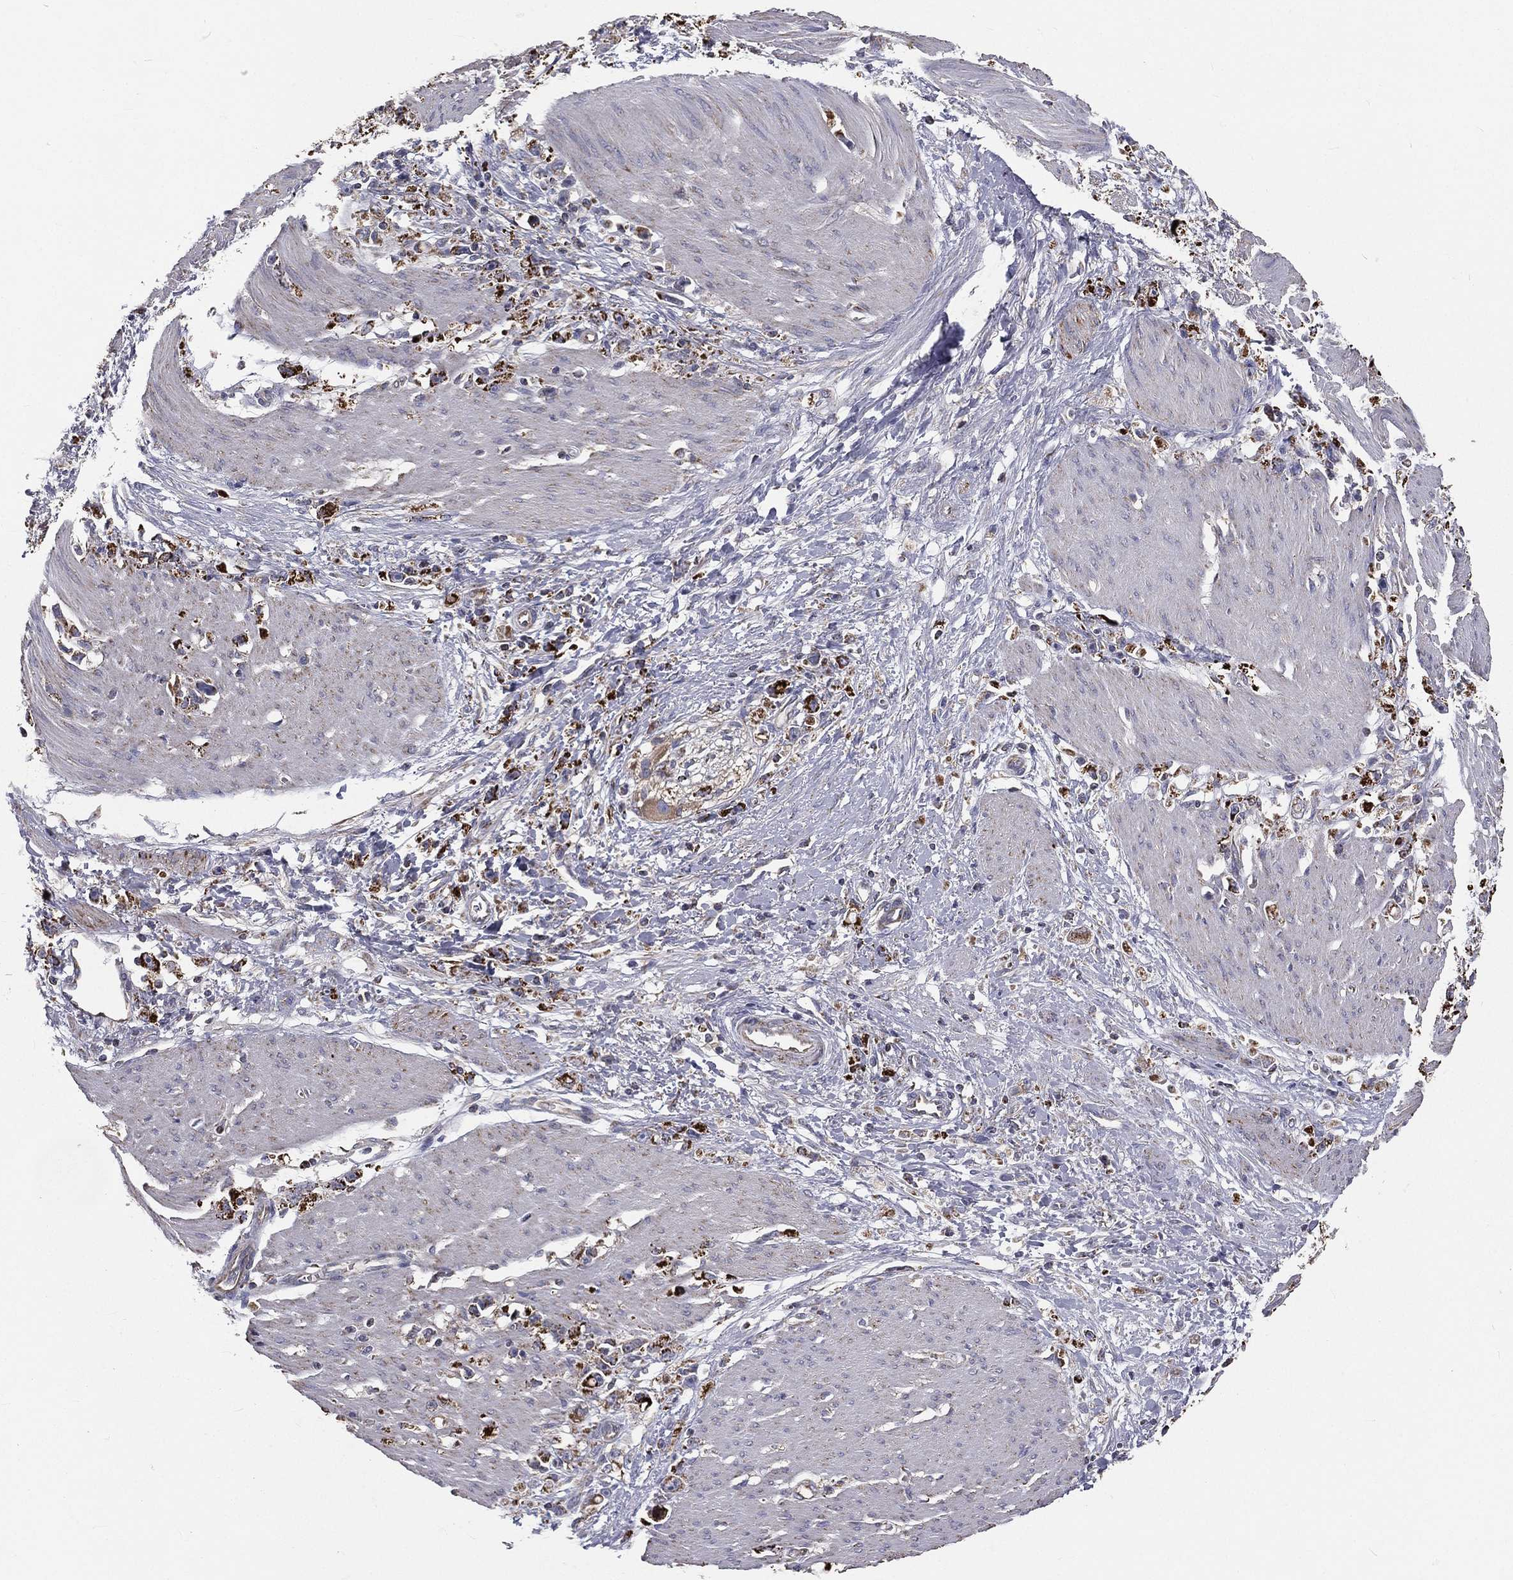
{"staining": {"intensity": "strong", "quantity": "25%-75%", "location": "cytoplasmic/membranous"}, "tissue": "stomach cancer", "cell_type": "Tumor cells", "image_type": "cancer", "snomed": [{"axis": "morphology", "description": "Adenocarcinoma, NOS"}, {"axis": "topography", "description": "Stomach"}], "caption": "Approximately 25%-75% of tumor cells in stomach adenocarcinoma reveal strong cytoplasmic/membranous protein staining as visualized by brown immunohistochemical staining.", "gene": "HADH", "patient": {"sex": "female", "age": 59}}